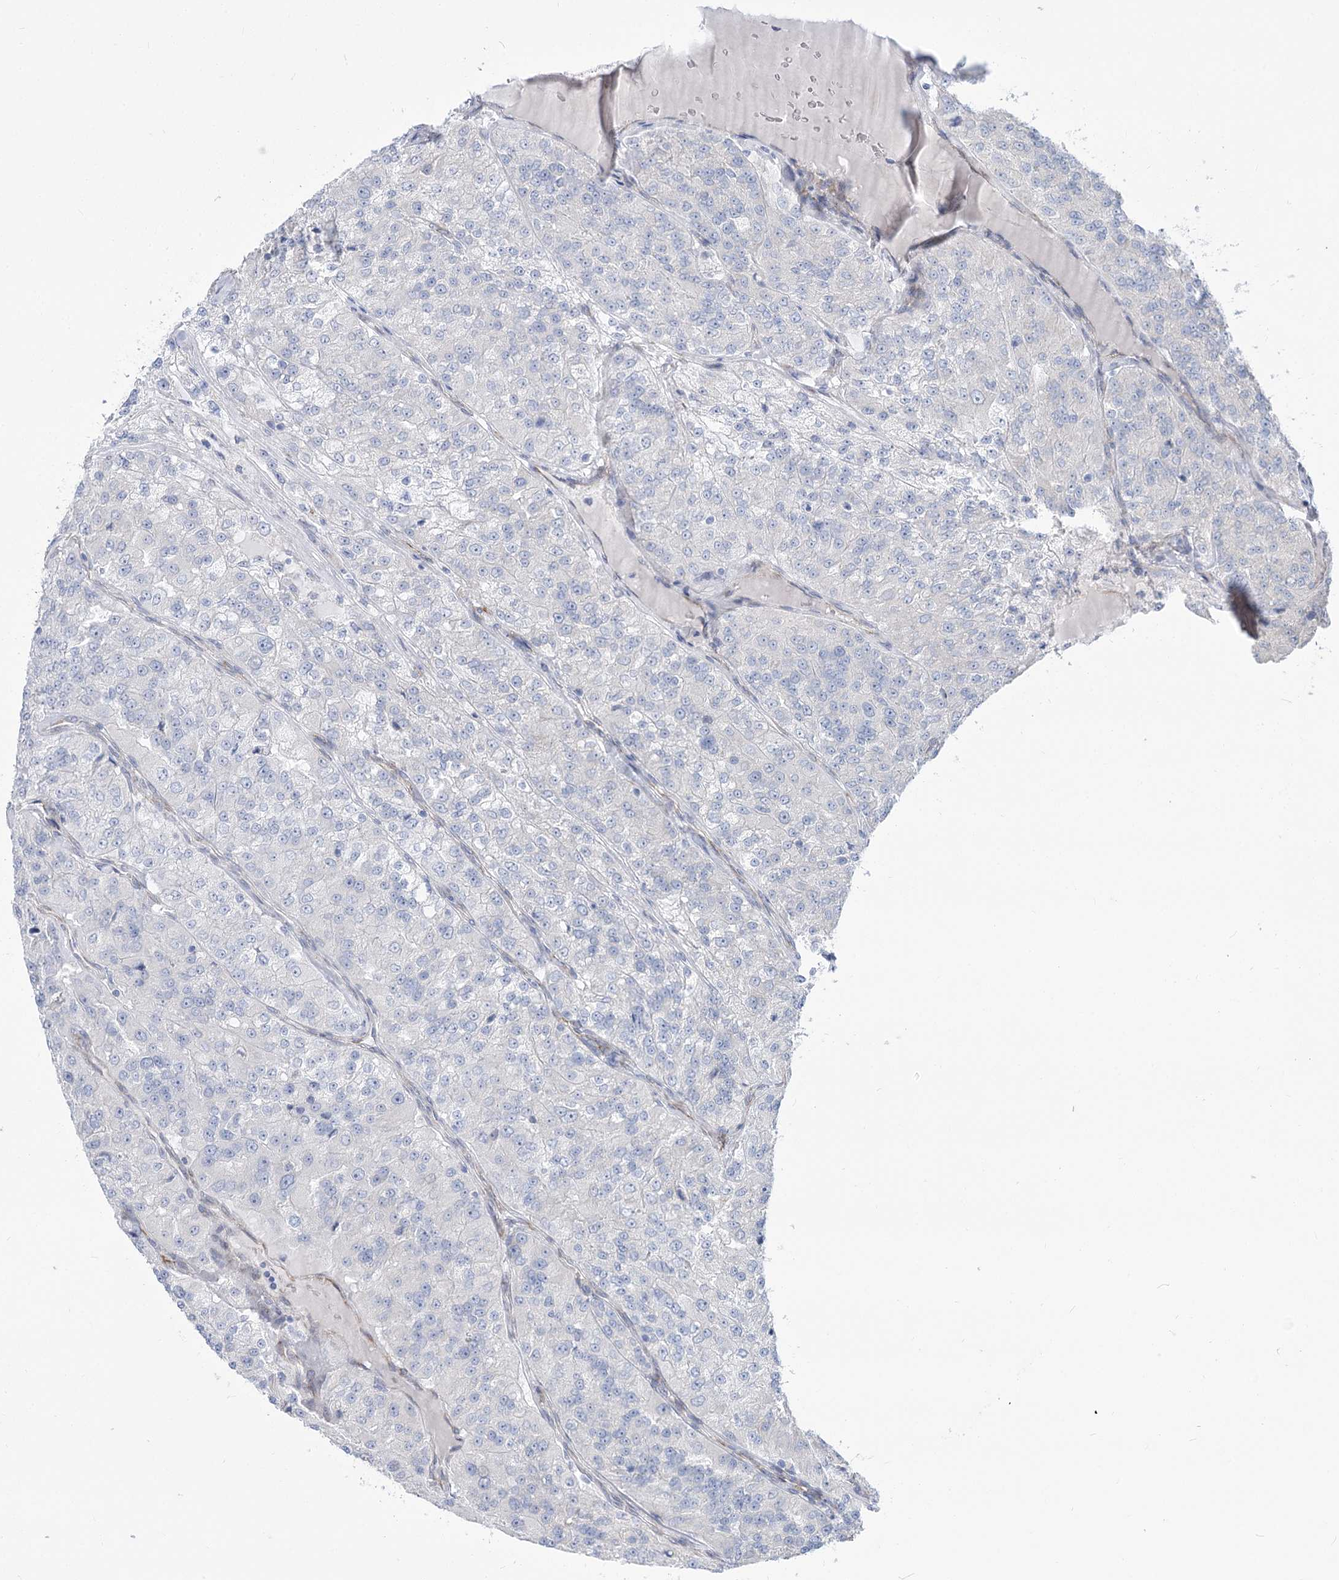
{"staining": {"intensity": "negative", "quantity": "none", "location": "none"}, "tissue": "renal cancer", "cell_type": "Tumor cells", "image_type": "cancer", "snomed": [{"axis": "morphology", "description": "Adenocarcinoma, NOS"}, {"axis": "topography", "description": "Kidney"}], "caption": "Protein analysis of renal cancer displays no significant positivity in tumor cells. The staining is performed using DAB brown chromogen with nuclei counter-stained in using hematoxylin.", "gene": "STT3B", "patient": {"sex": "female", "age": 63}}